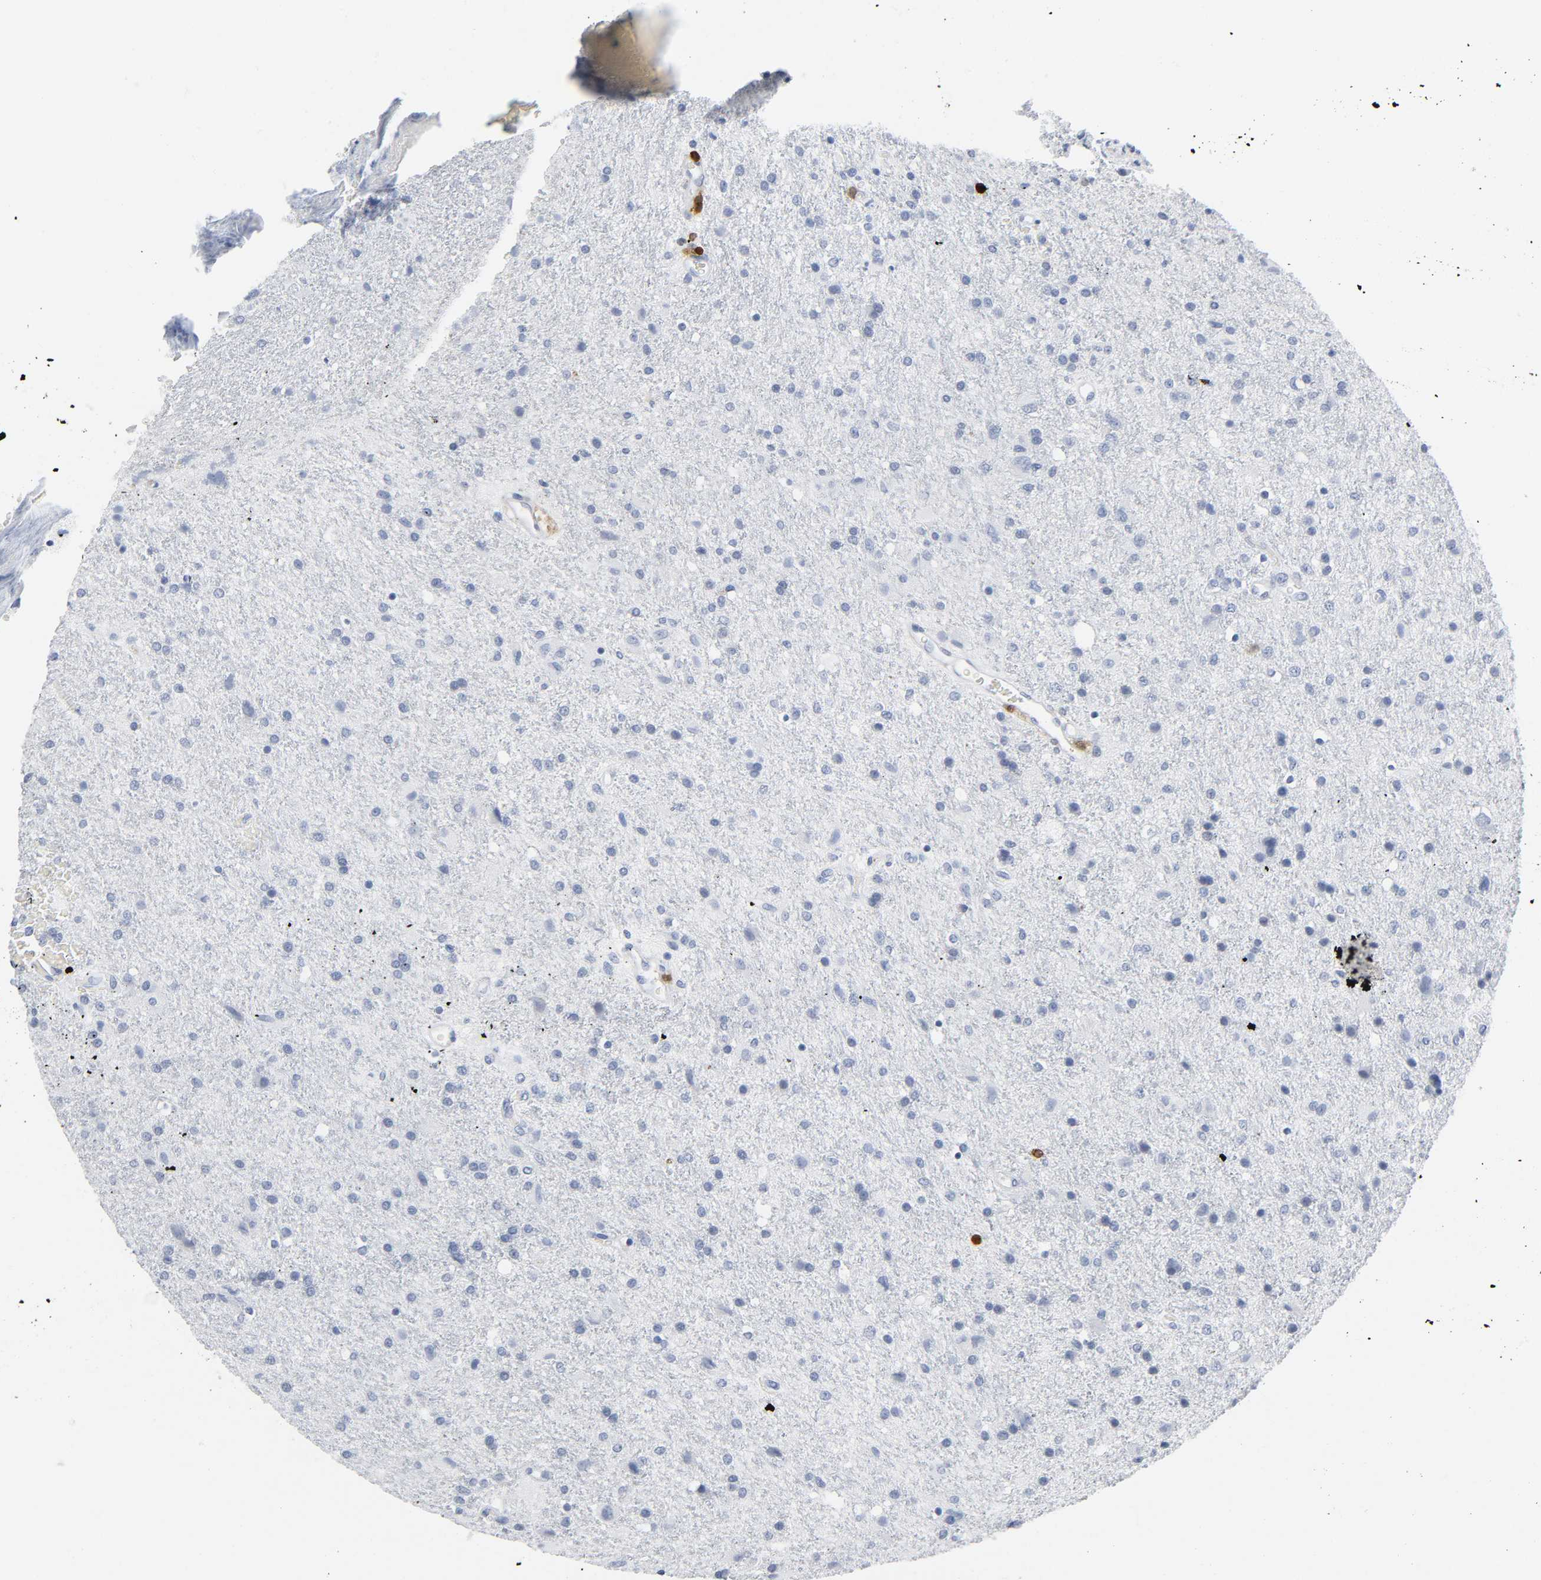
{"staining": {"intensity": "negative", "quantity": "none", "location": "none"}, "tissue": "glioma", "cell_type": "Tumor cells", "image_type": "cancer", "snomed": [{"axis": "morphology", "description": "Normal tissue, NOS"}, {"axis": "morphology", "description": "Glioma, malignant, High grade"}, {"axis": "topography", "description": "Cerebral cortex"}], "caption": "Human malignant glioma (high-grade) stained for a protein using immunohistochemistry (IHC) shows no expression in tumor cells.", "gene": "DOK2", "patient": {"sex": "male", "age": 56}}